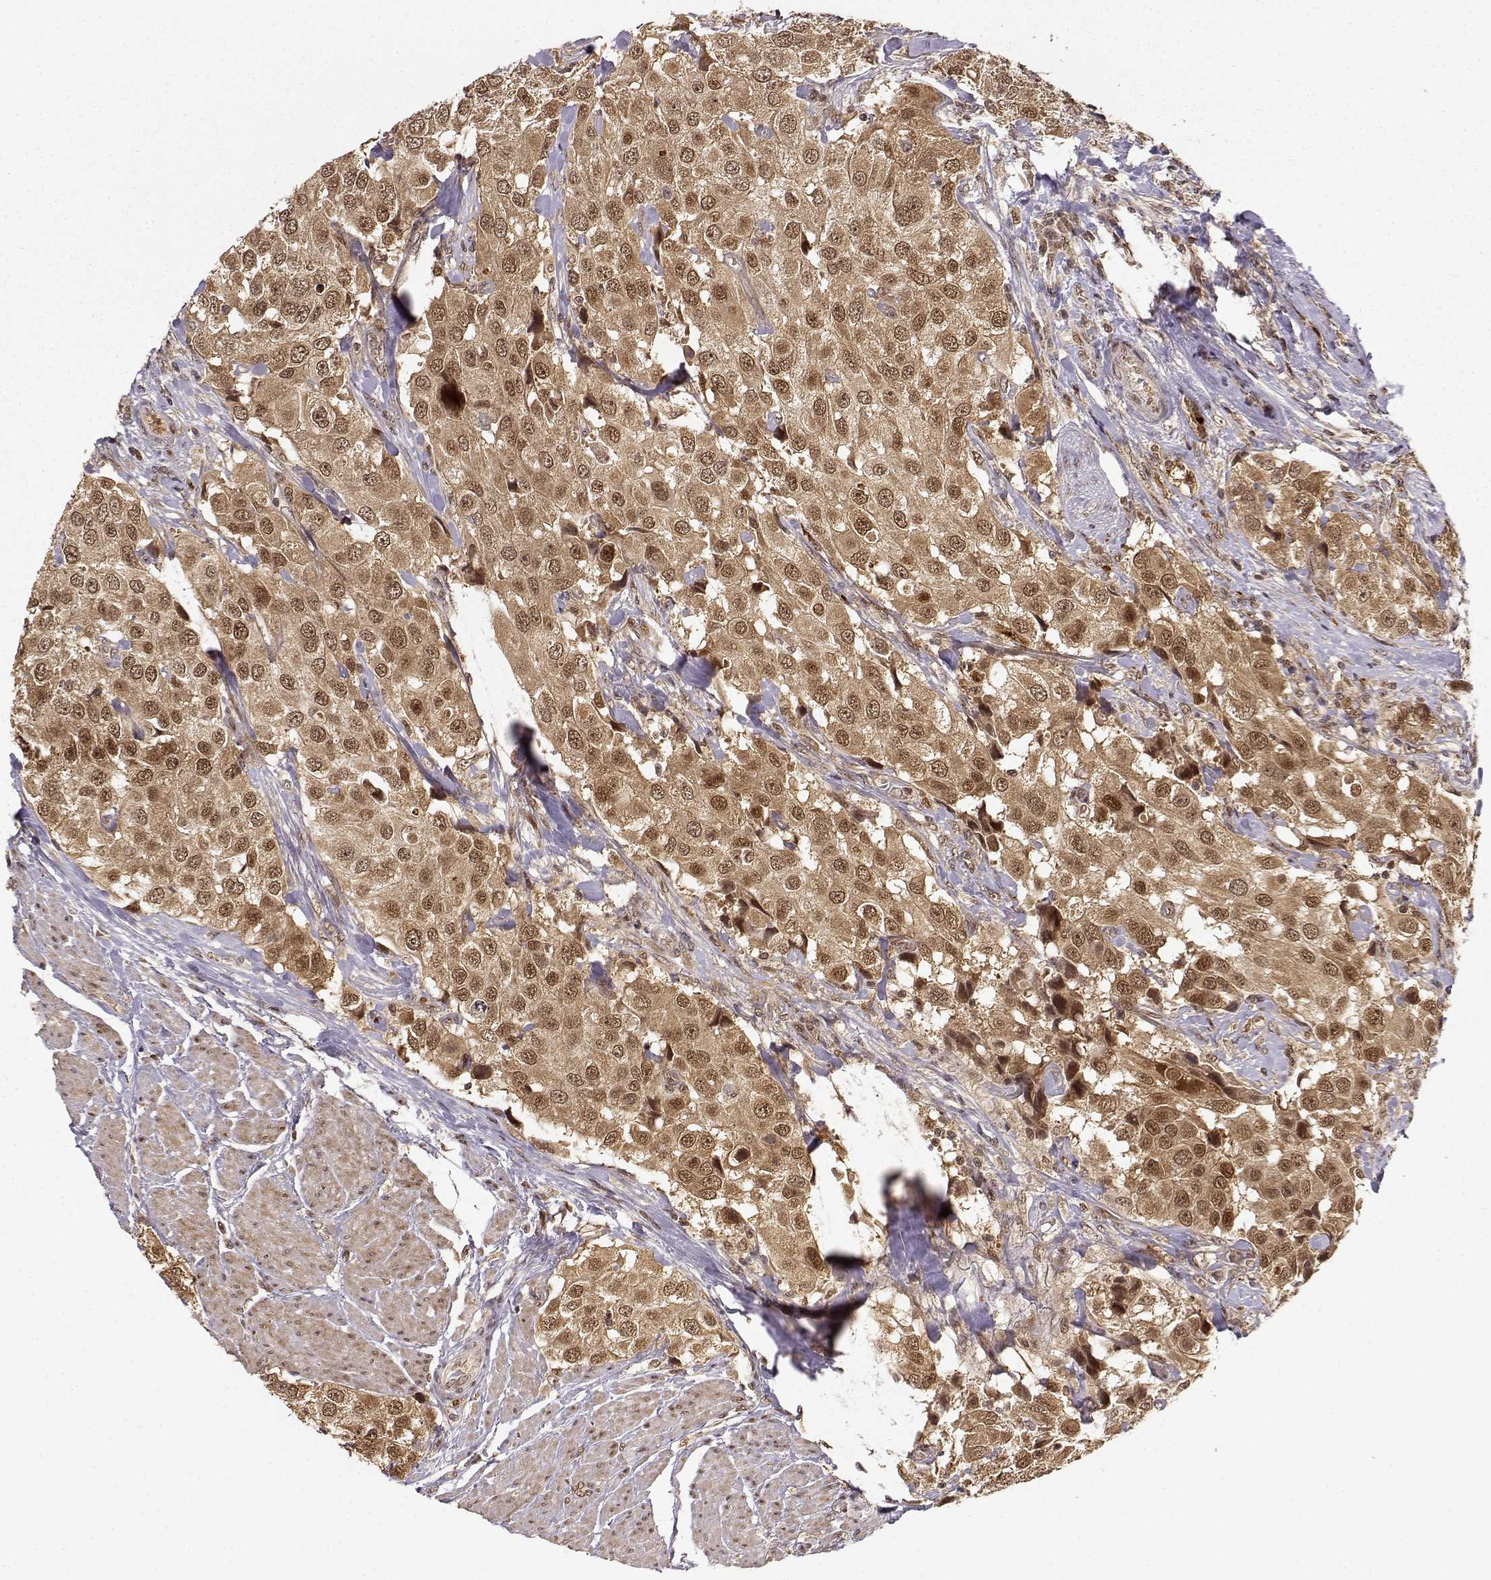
{"staining": {"intensity": "moderate", "quantity": ">75%", "location": "cytoplasmic/membranous,nuclear"}, "tissue": "urothelial cancer", "cell_type": "Tumor cells", "image_type": "cancer", "snomed": [{"axis": "morphology", "description": "Urothelial carcinoma, High grade"}, {"axis": "topography", "description": "Urinary bladder"}], "caption": "A brown stain labels moderate cytoplasmic/membranous and nuclear positivity of a protein in human urothelial cancer tumor cells.", "gene": "MAEA", "patient": {"sex": "female", "age": 64}}